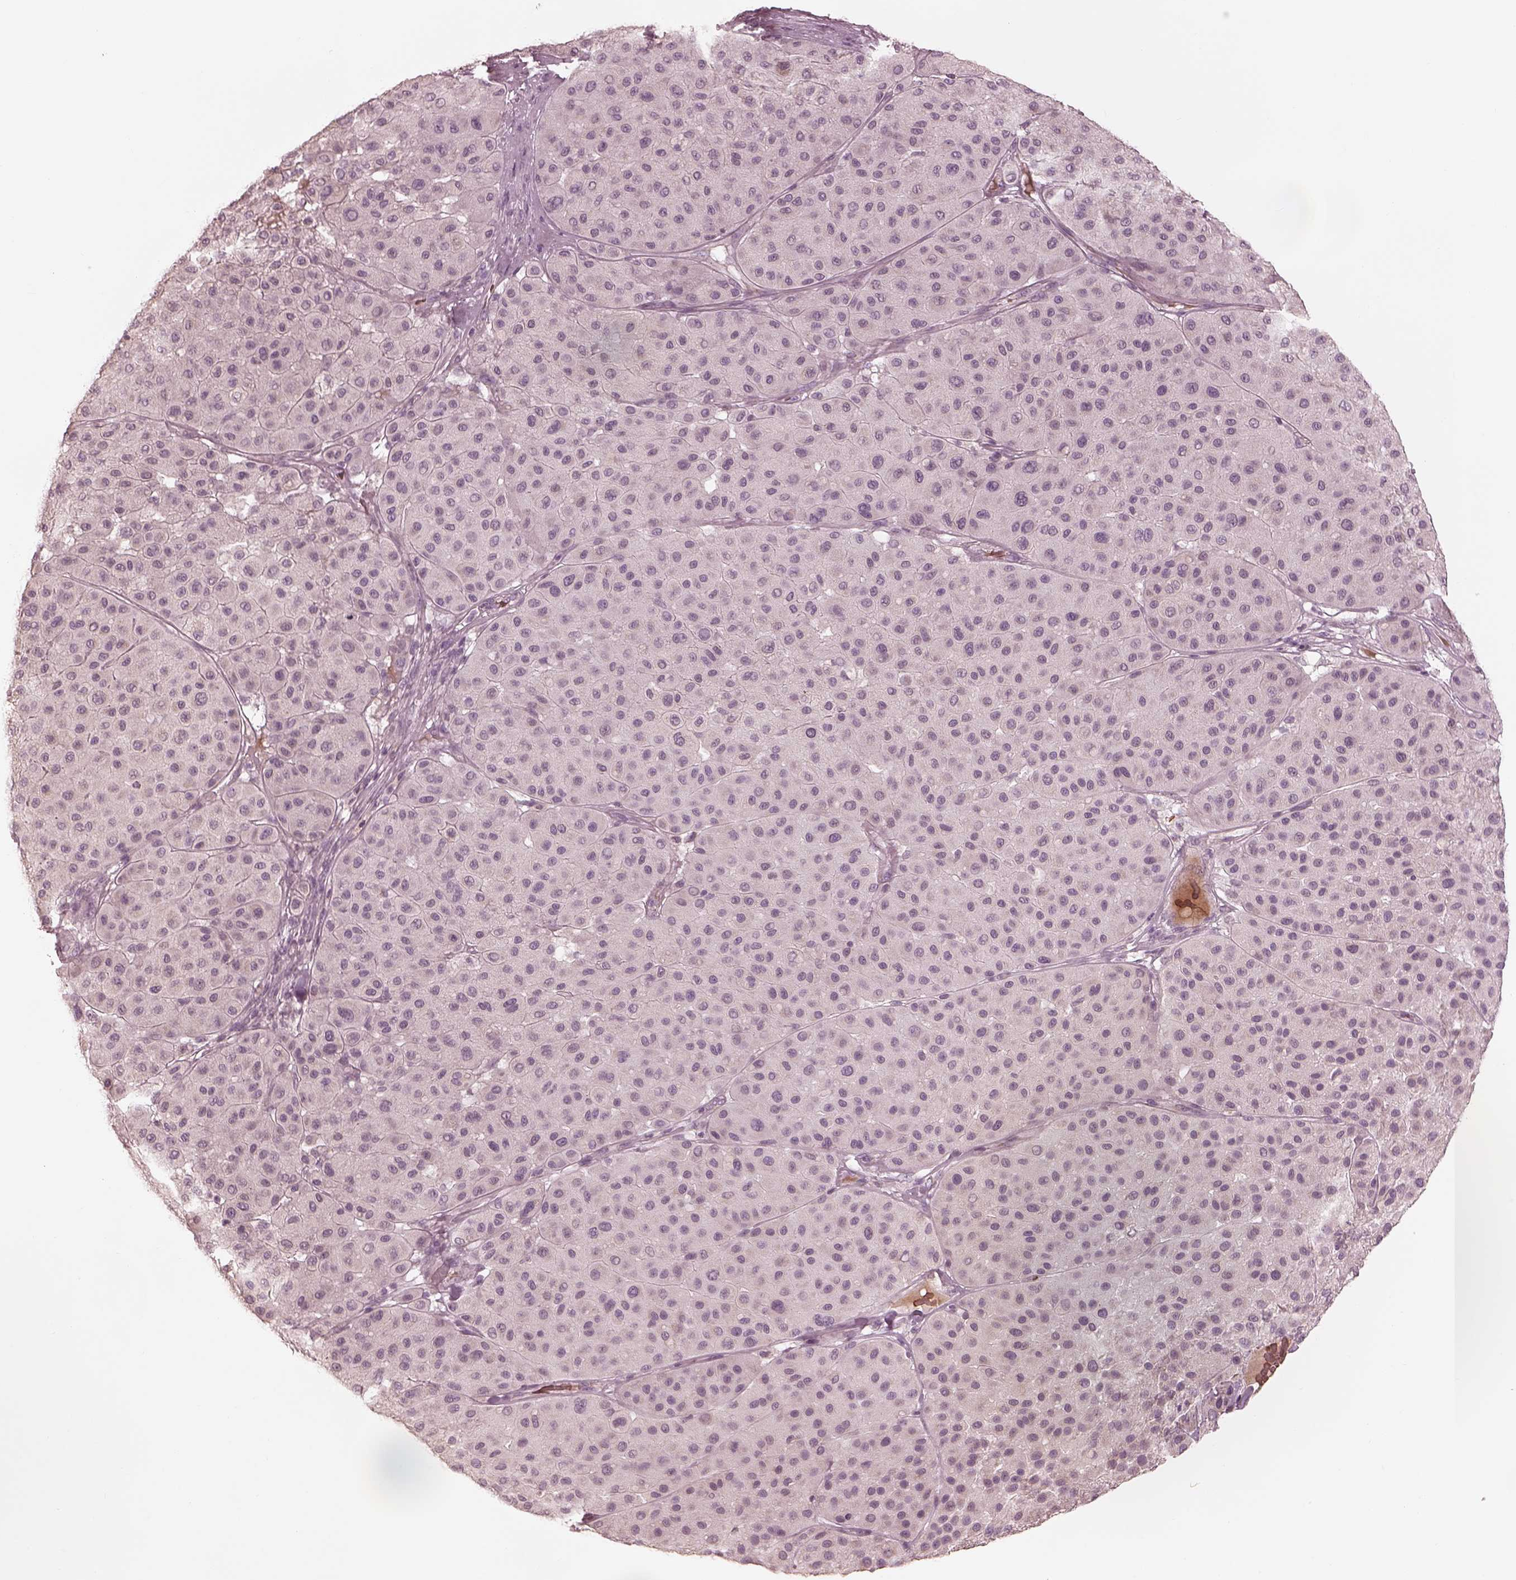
{"staining": {"intensity": "negative", "quantity": "none", "location": "none"}, "tissue": "melanoma", "cell_type": "Tumor cells", "image_type": "cancer", "snomed": [{"axis": "morphology", "description": "Malignant melanoma, Metastatic site"}, {"axis": "topography", "description": "Smooth muscle"}], "caption": "IHC of human melanoma reveals no expression in tumor cells.", "gene": "ANKLE1", "patient": {"sex": "male", "age": 41}}